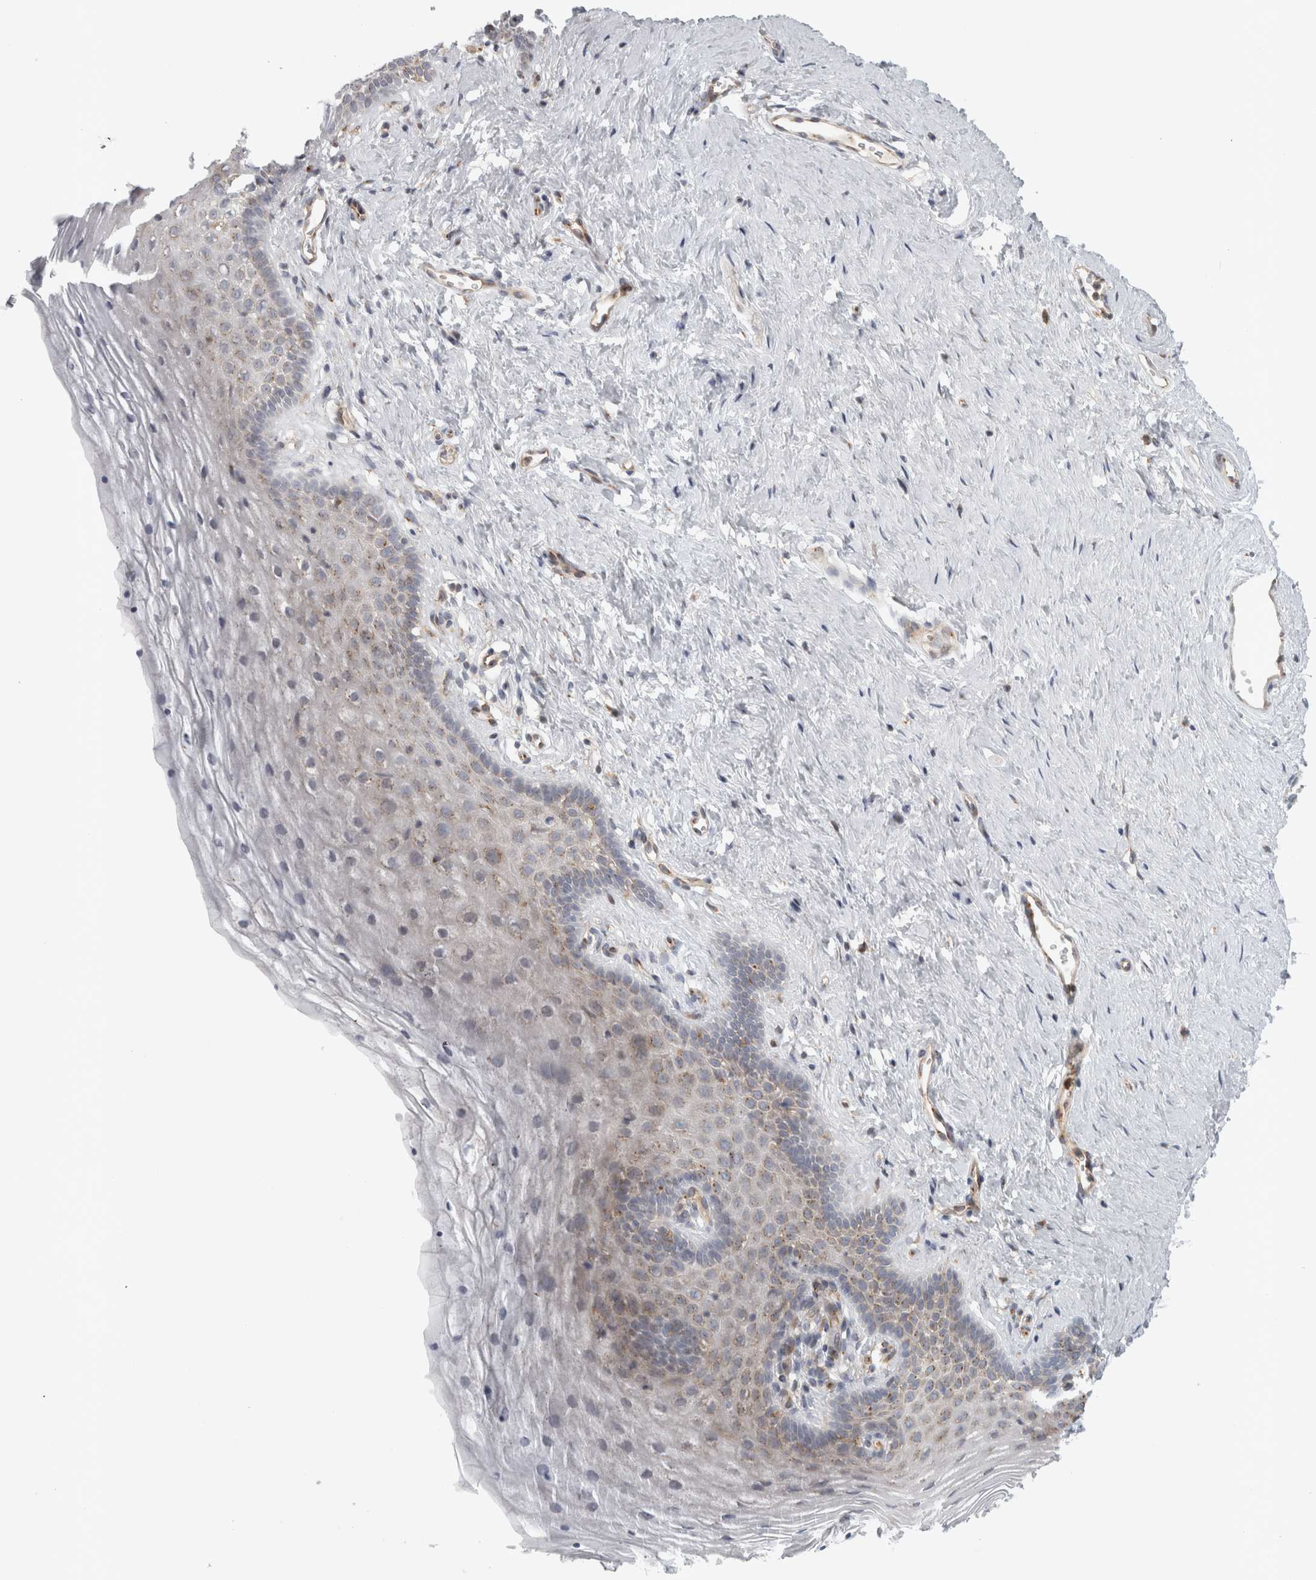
{"staining": {"intensity": "weak", "quantity": "25%-75%", "location": "cytoplasmic/membranous"}, "tissue": "vagina", "cell_type": "Squamous epithelial cells", "image_type": "normal", "snomed": [{"axis": "morphology", "description": "Normal tissue, NOS"}, {"axis": "topography", "description": "Vagina"}], "caption": "A photomicrograph of vagina stained for a protein demonstrates weak cytoplasmic/membranous brown staining in squamous epithelial cells.", "gene": "PEX6", "patient": {"sex": "female", "age": 32}}